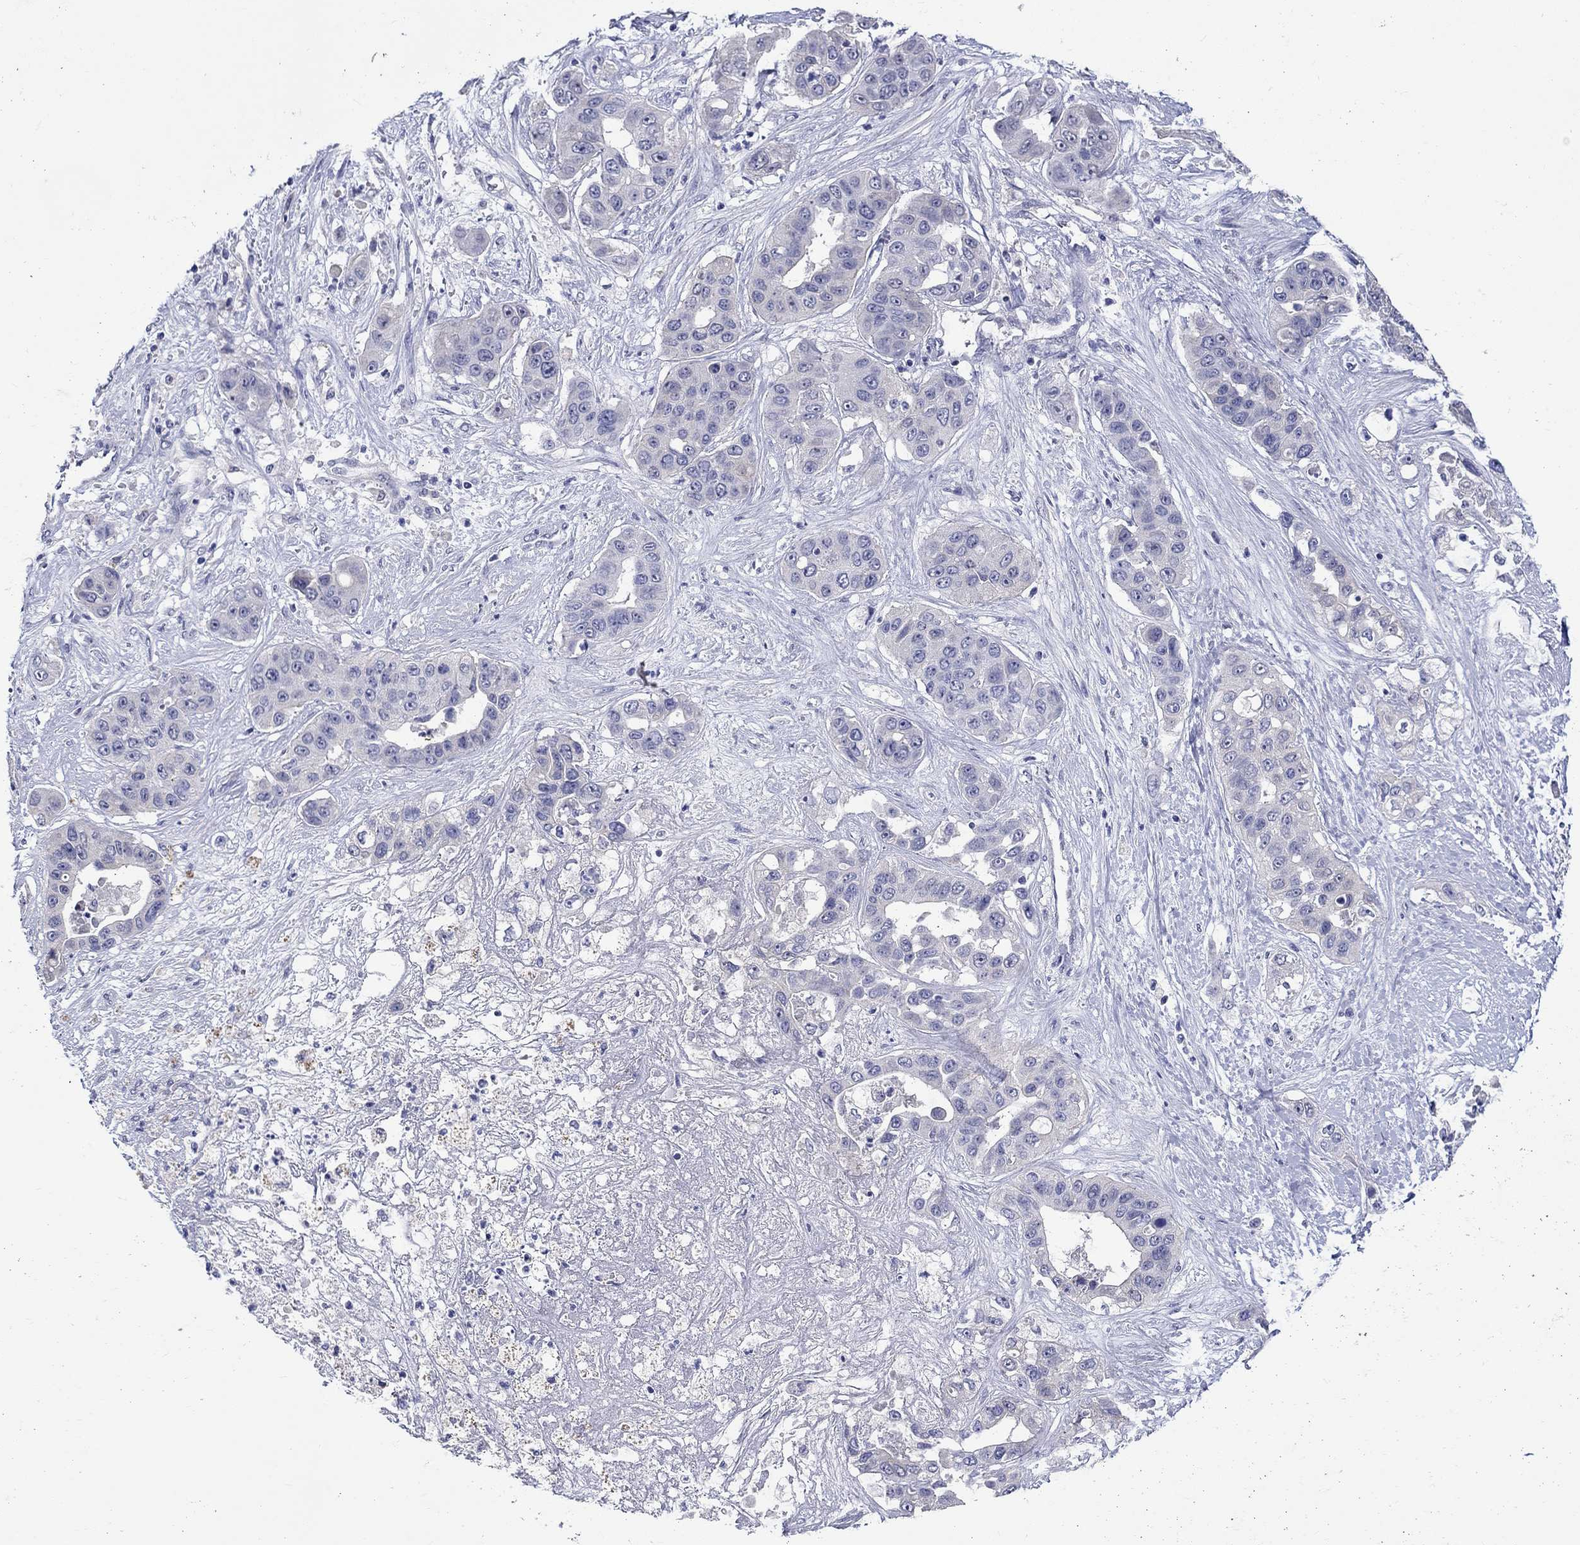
{"staining": {"intensity": "negative", "quantity": "none", "location": "none"}, "tissue": "liver cancer", "cell_type": "Tumor cells", "image_type": "cancer", "snomed": [{"axis": "morphology", "description": "Cholangiocarcinoma"}, {"axis": "topography", "description": "Liver"}], "caption": "Tumor cells show no significant protein staining in liver cholangiocarcinoma.", "gene": "SLC30A3", "patient": {"sex": "female", "age": 52}}